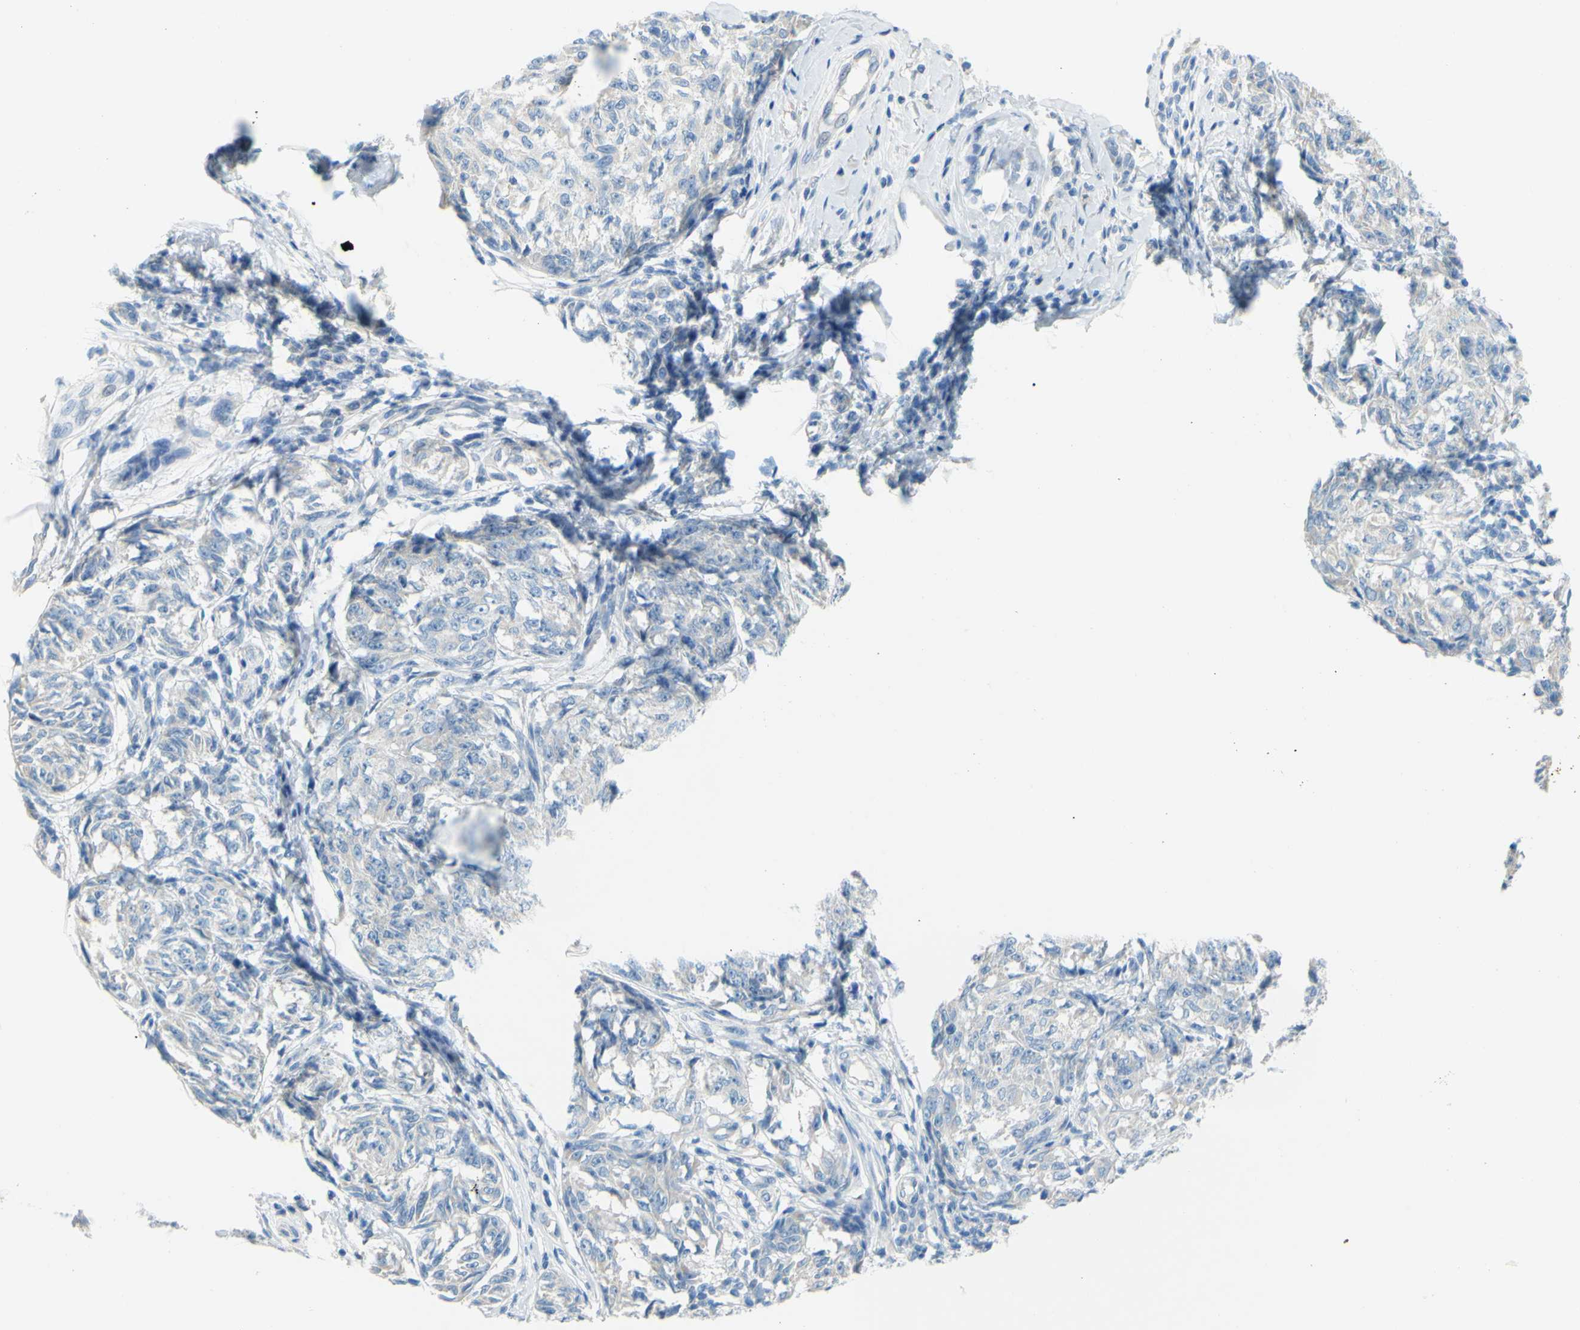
{"staining": {"intensity": "negative", "quantity": "none", "location": "none"}, "tissue": "melanoma", "cell_type": "Tumor cells", "image_type": "cancer", "snomed": [{"axis": "morphology", "description": "Malignant melanoma, NOS"}, {"axis": "topography", "description": "Skin"}], "caption": "This is an IHC histopathology image of human melanoma. There is no staining in tumor cells.", "gene": "SLC1A2", "patient": {"sex": "female", "age": 64}}